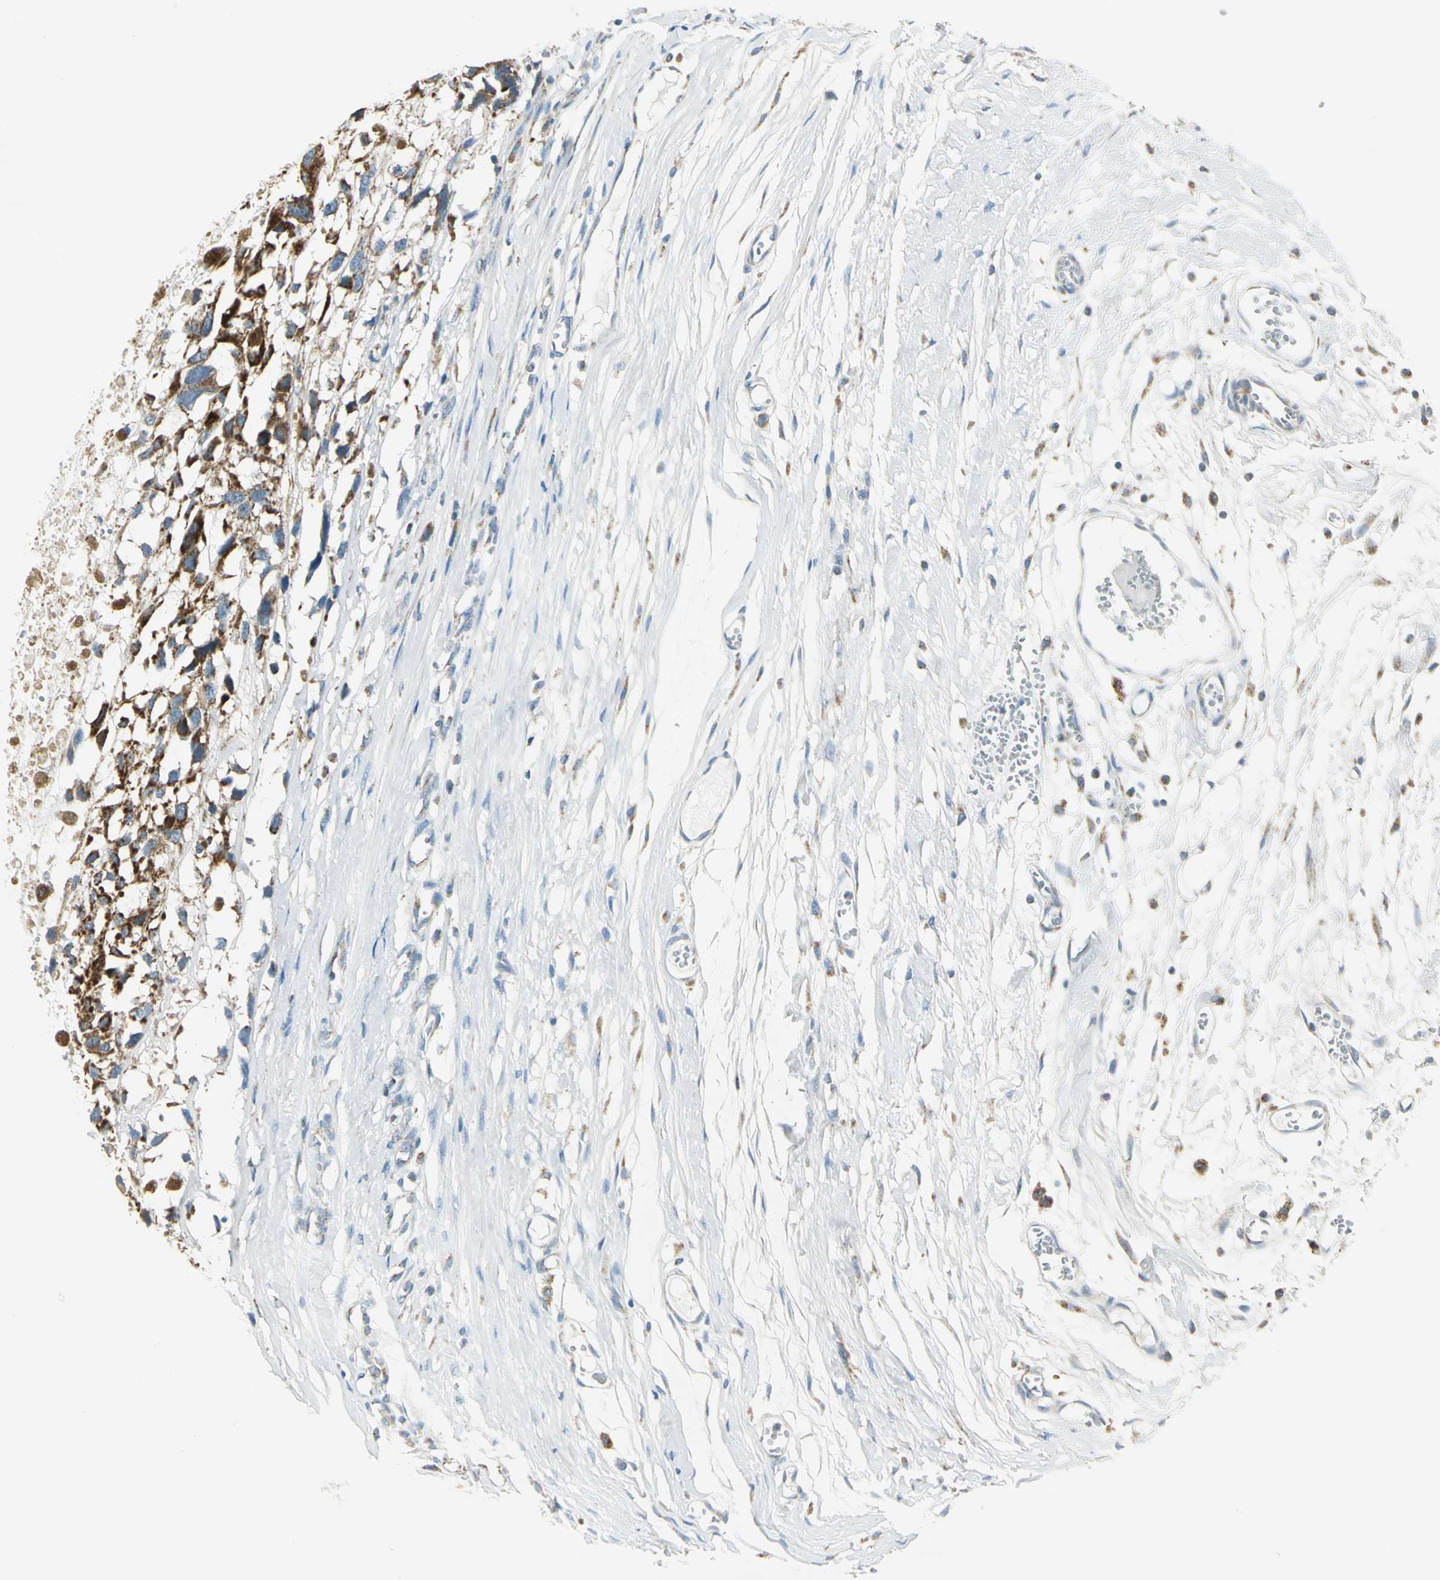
{"staining": {"intensity": "strong", "quantity": ">75%", "location": "cytoplasmic/membranous"}, "tissue": "melanoma", "cell_type": "Tumor cells", "image_type": "cancer", "snomed": [{"axis": "morphology", "description": "Malignant melanoma, Metastatic site"}, {"axis": "topography", "description": "Lymph node"}], "caption": "Melanoma stained for a protein shows strong cytoplasmic/membranous positivity in tumor cells.", "gene": "ACADM", "patient": {"sex": "male", "age": 59}}